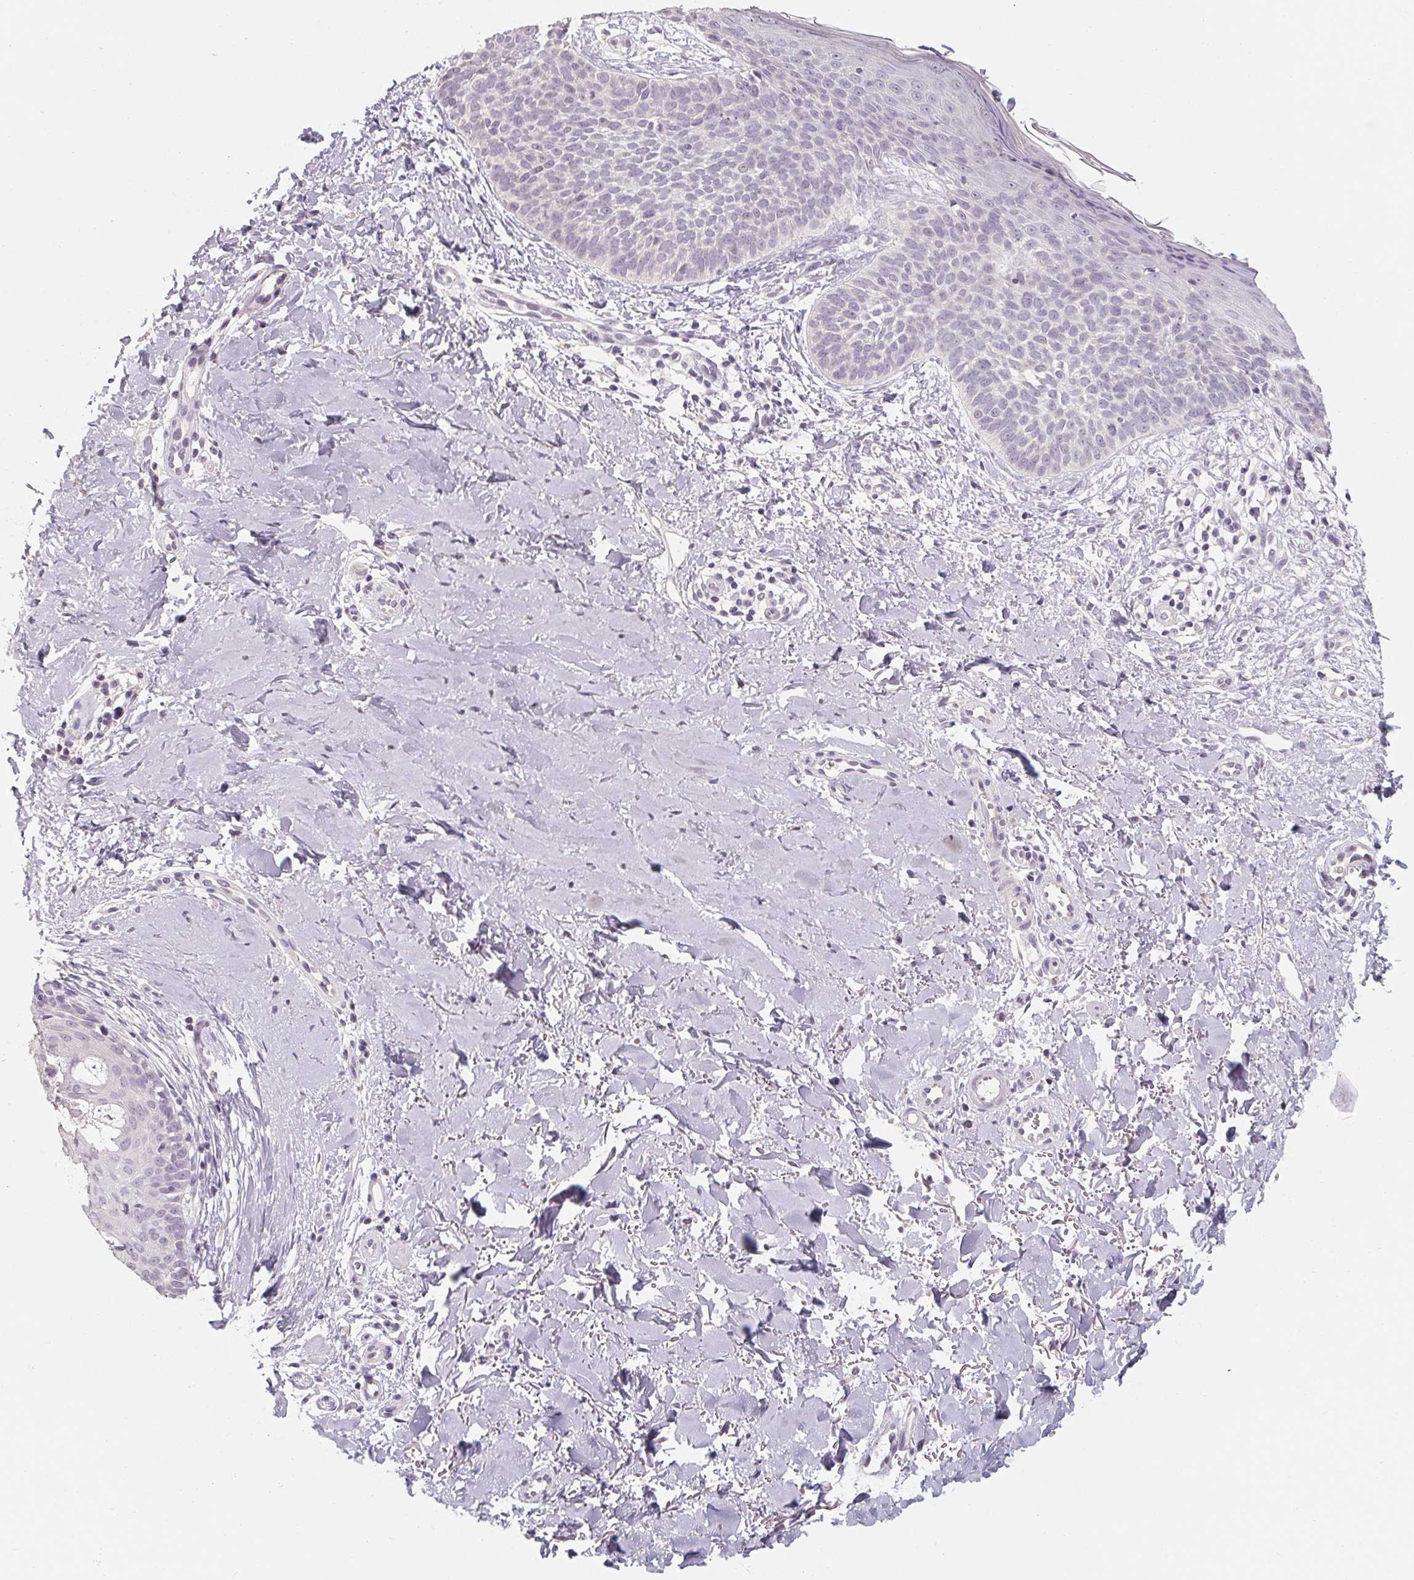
{"staining": {"intensity": "negative", "quantity": "none", "location": "none"}, "tissue": "skin cancer", "cell_type": "Tumor cells", "image_type": "cancer", "snomed": [{"axis": "morphology", "description": "Basal cell carcinoma"}, {"axis": "topography", "description": "Skin"}], "caption": "Immunohistochemistry (IHC) micrograph of human skin cancer stained for a protein (brown), which exhibits no positivity in tumor cells.", "gene": "CAPZA3", "patient": {"sex": "male", "age": 57}}